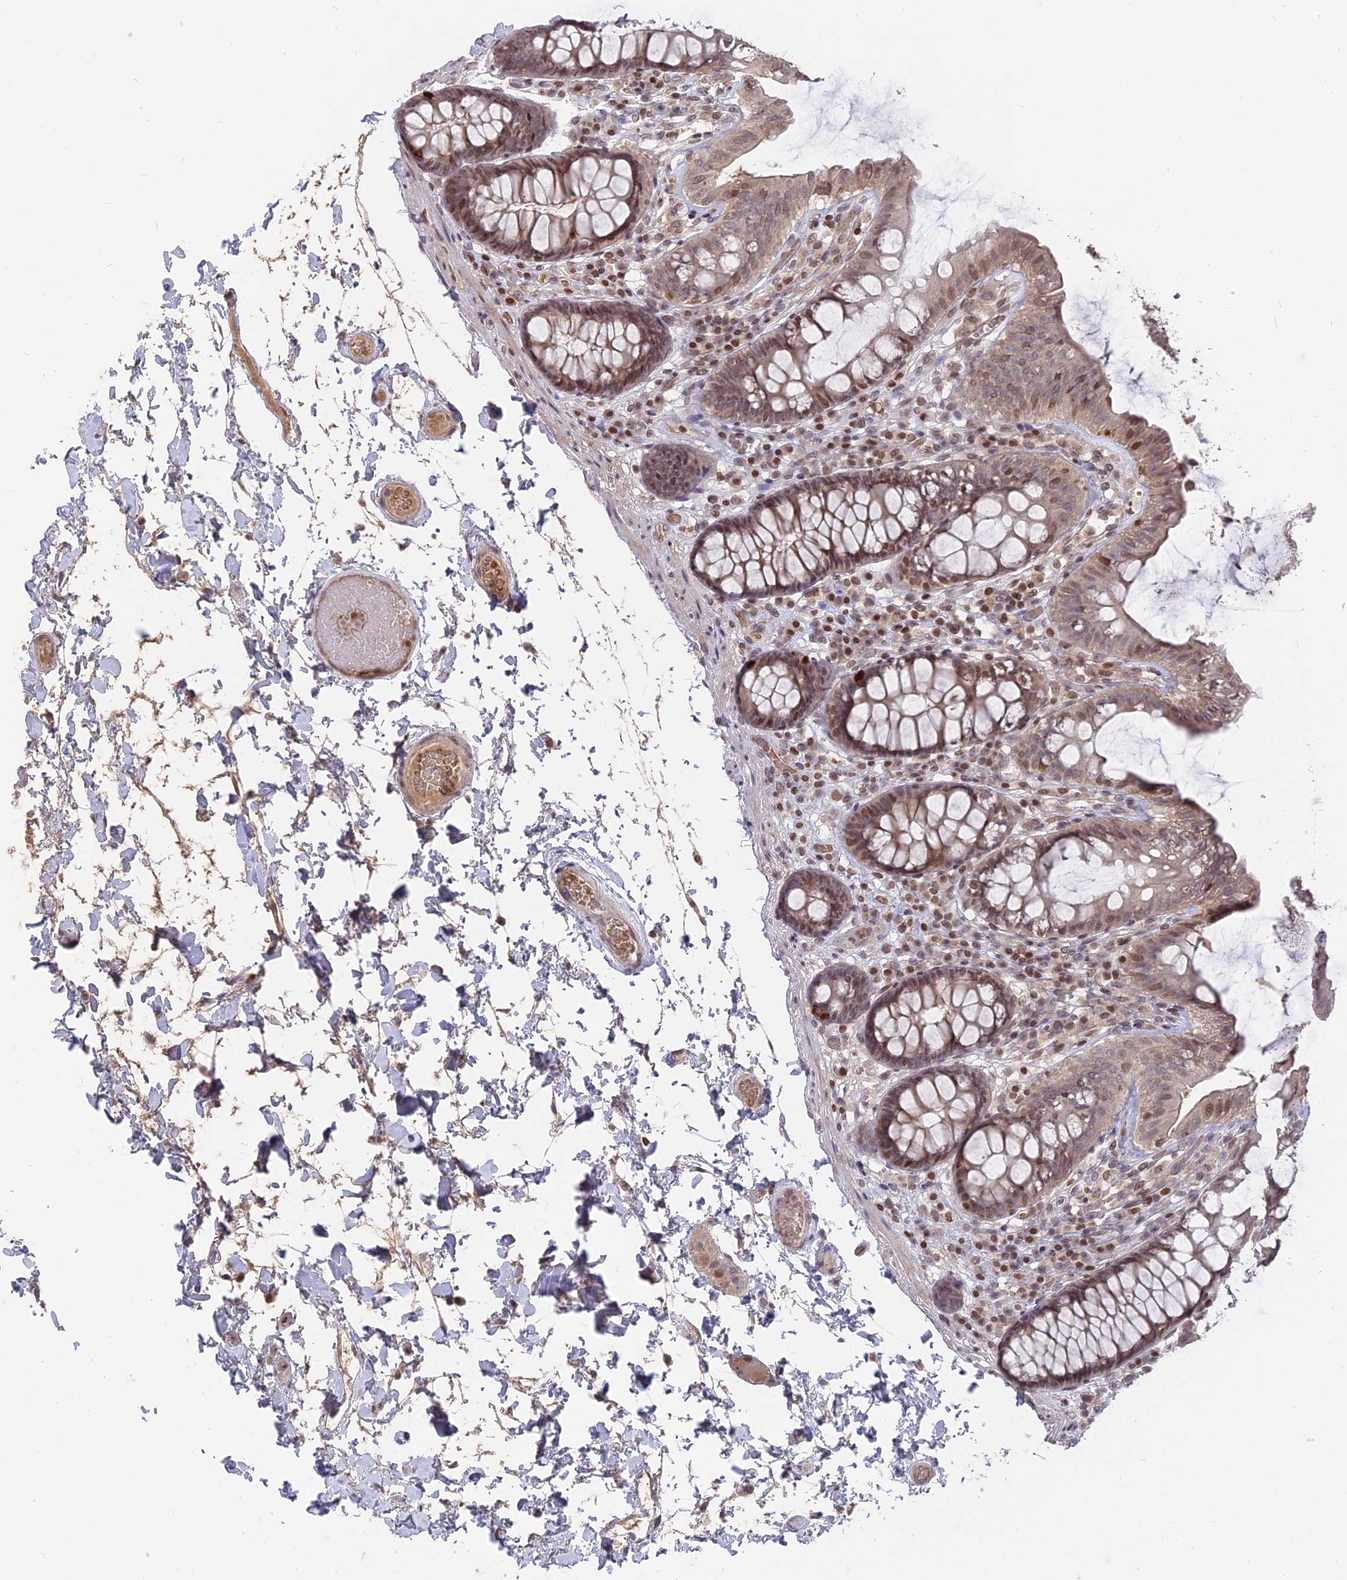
{"staining": {"intensity": "weak", "quantity": "25%-75%", "location": "cytoplasmic/membranous"}, "tissue": "colon", "cell_type": "Endothelial cells", "image_type": "normal", "snomed": [{"axis": "morphology", "description": "Normal tissue, NOS"}, {"axis": "topography", "description": "Colon"}], "caption": "A photomicrograph showing weak cytoplasmic/membranous staining in about 25%-75% of endothelial cells in unremarkable colon, as visualized by brown immunohistochemical staining.", "gene": "NR1H3", "patient": {"sex": "male", "age": 84}}